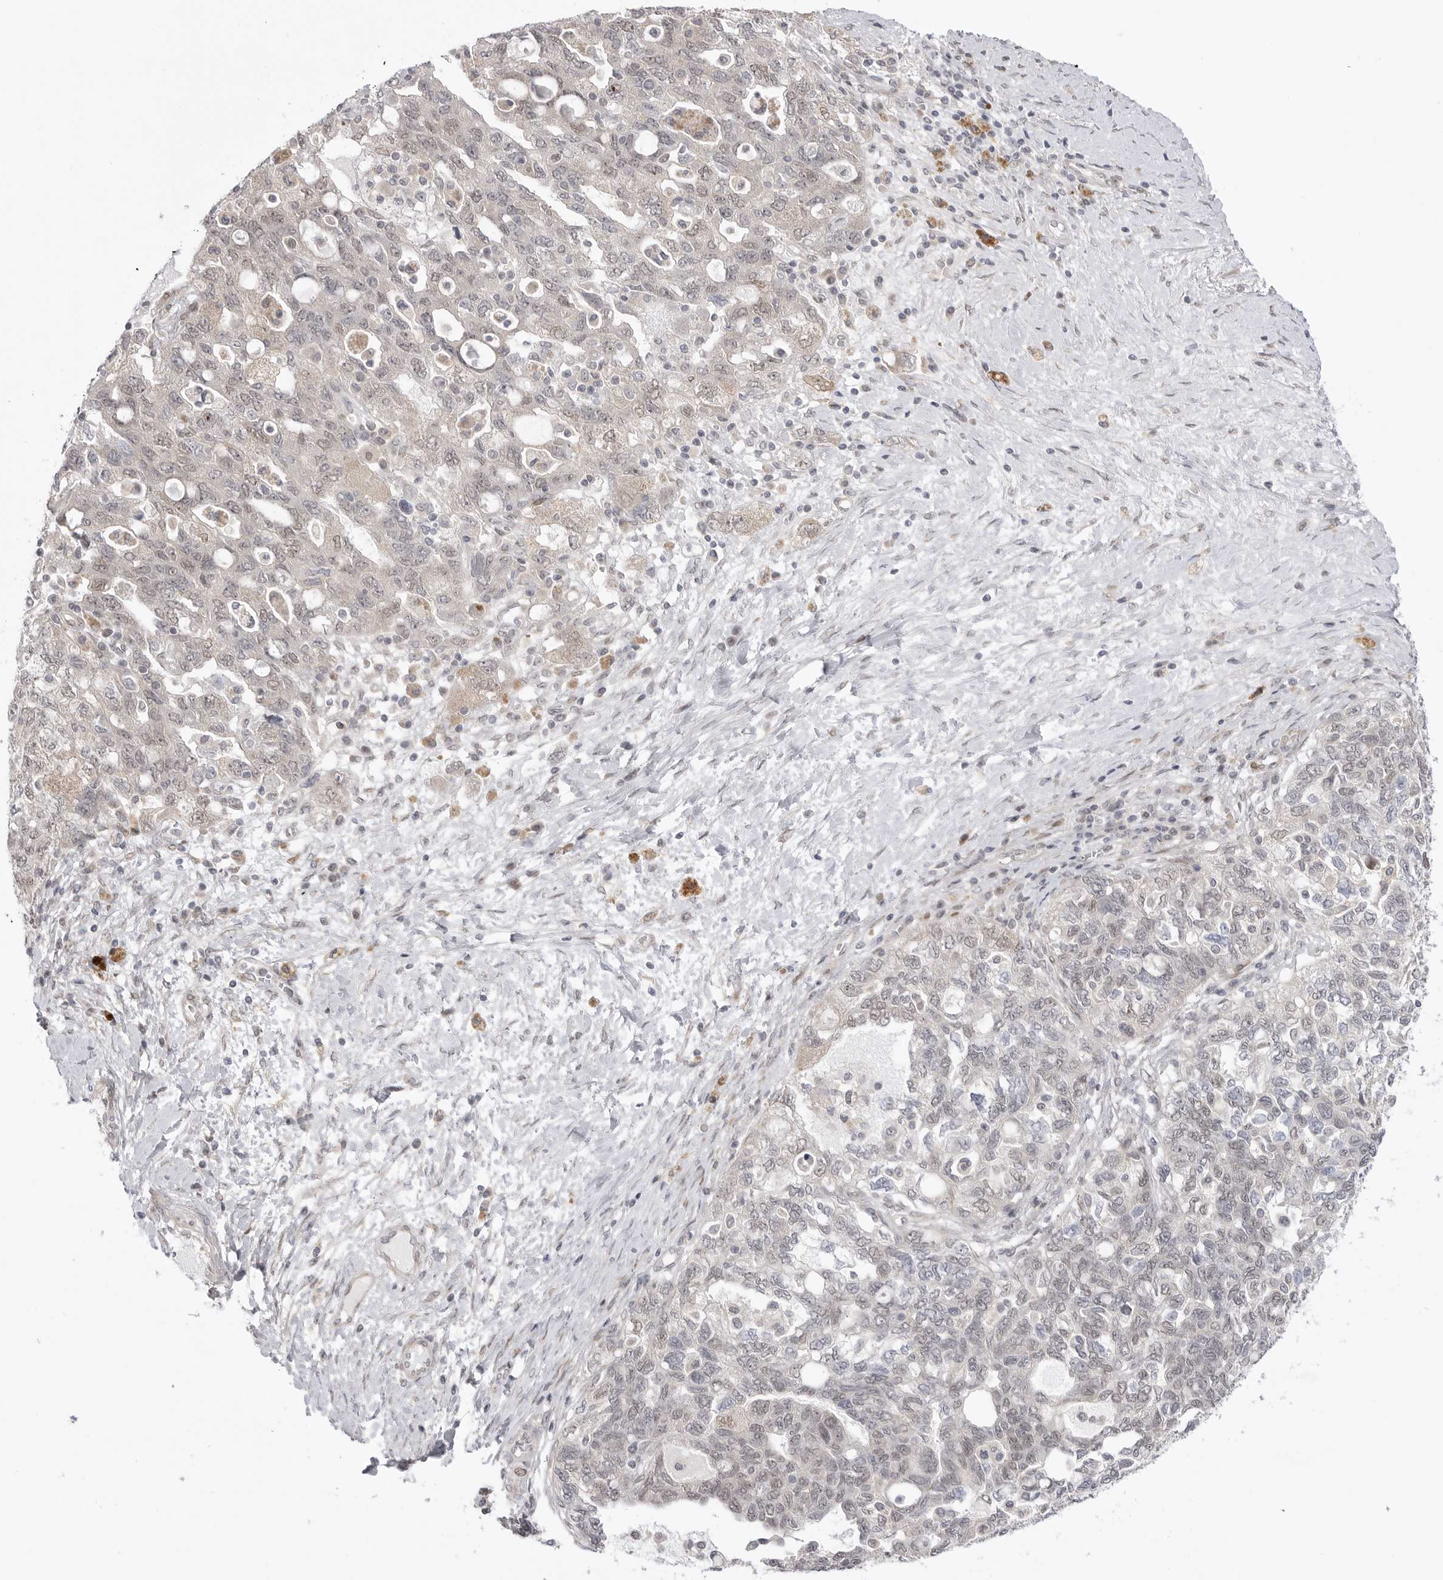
{"staining": {"intensity": "weak", "quantity": "<25%", "location": "nuclear"}, "tissue": "ovarian cancer", "cell_type": "Tumor cells", "image_type": "cancer", "snomed": [{"axis": "morphology", "description": "Carcinoma, NOS"}, {"axis": "morphology", "description": "Cystadenocarcinoma, serous, NOS"}, {"axis": "topography", "description": "Ovary"}], "caption": "Immunohistochemical staining of human ovarian cancer (serous cystadenocarcinoma) displays no significant positivity in tumor cells.", "gene": "GGT6", "patient": {"sex": "female", "age": 69}}